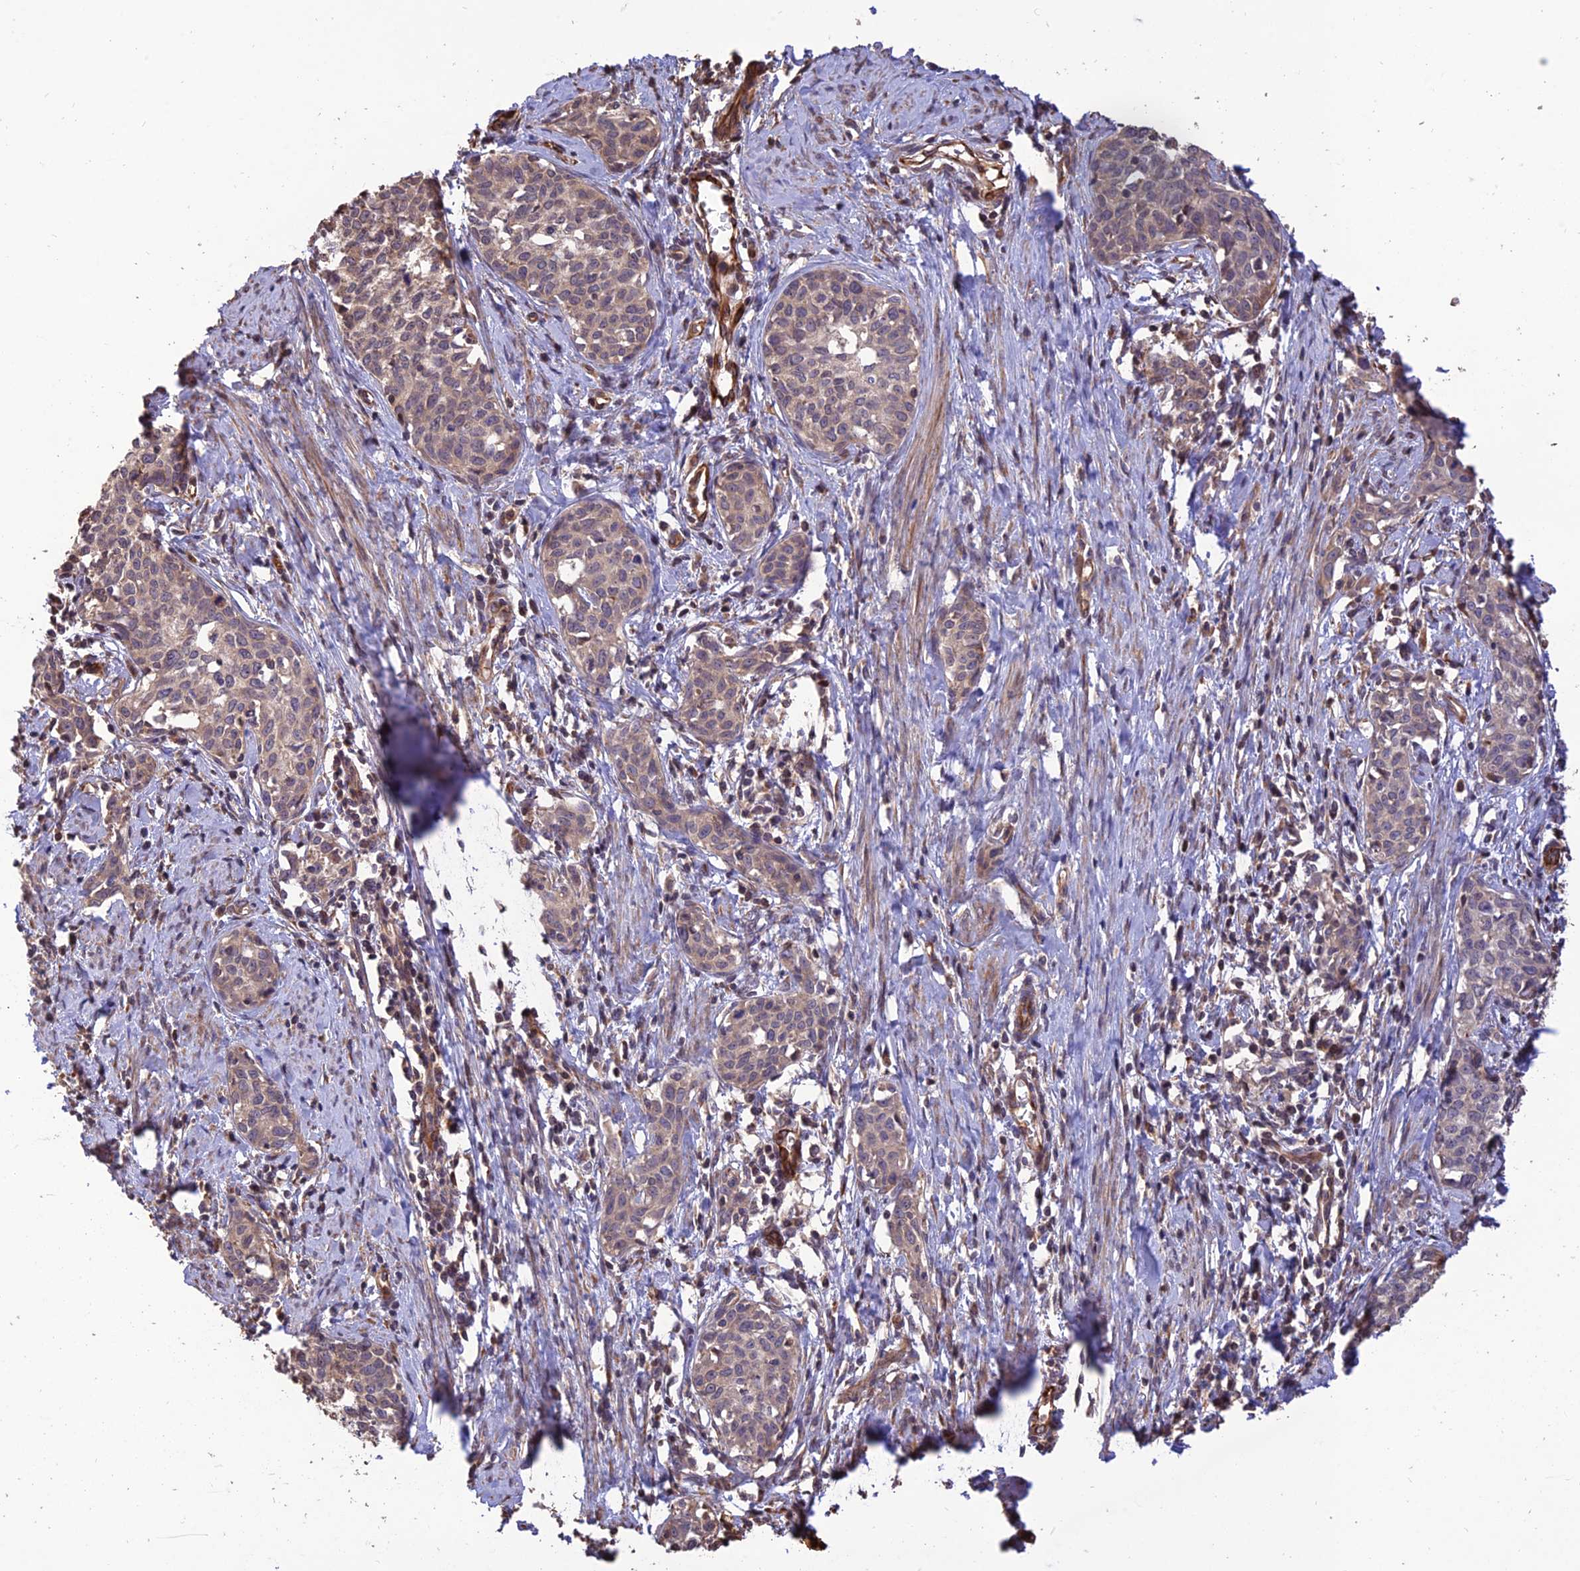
{"staining": {"intensity": "weak", "quantity": ">75%", "location": "cytoplasmic/membranous"}, "tissue": "cervical cancer", "cell_type": "Tumor cells", "image_type": "cancer", "snomed": [{"axis": "morphology", "description": "Squamous cell carcinoma, NOS"}, {"axis": "topography", "description": "Cervix"}], "caption": "IHC photomicrograph of neoplastic tissue: cervical cancer (squamous cell carcinoma) stained using immunohistochemistry (IHC) shows low levels of weak protein expression localized specifically in the cytoplasmic/membranous of tumor cells, appearing as a cytoplasmic/membranous brown color.", "gene": "CREBL2", "patient": {"sex": "female", "age": 52}}